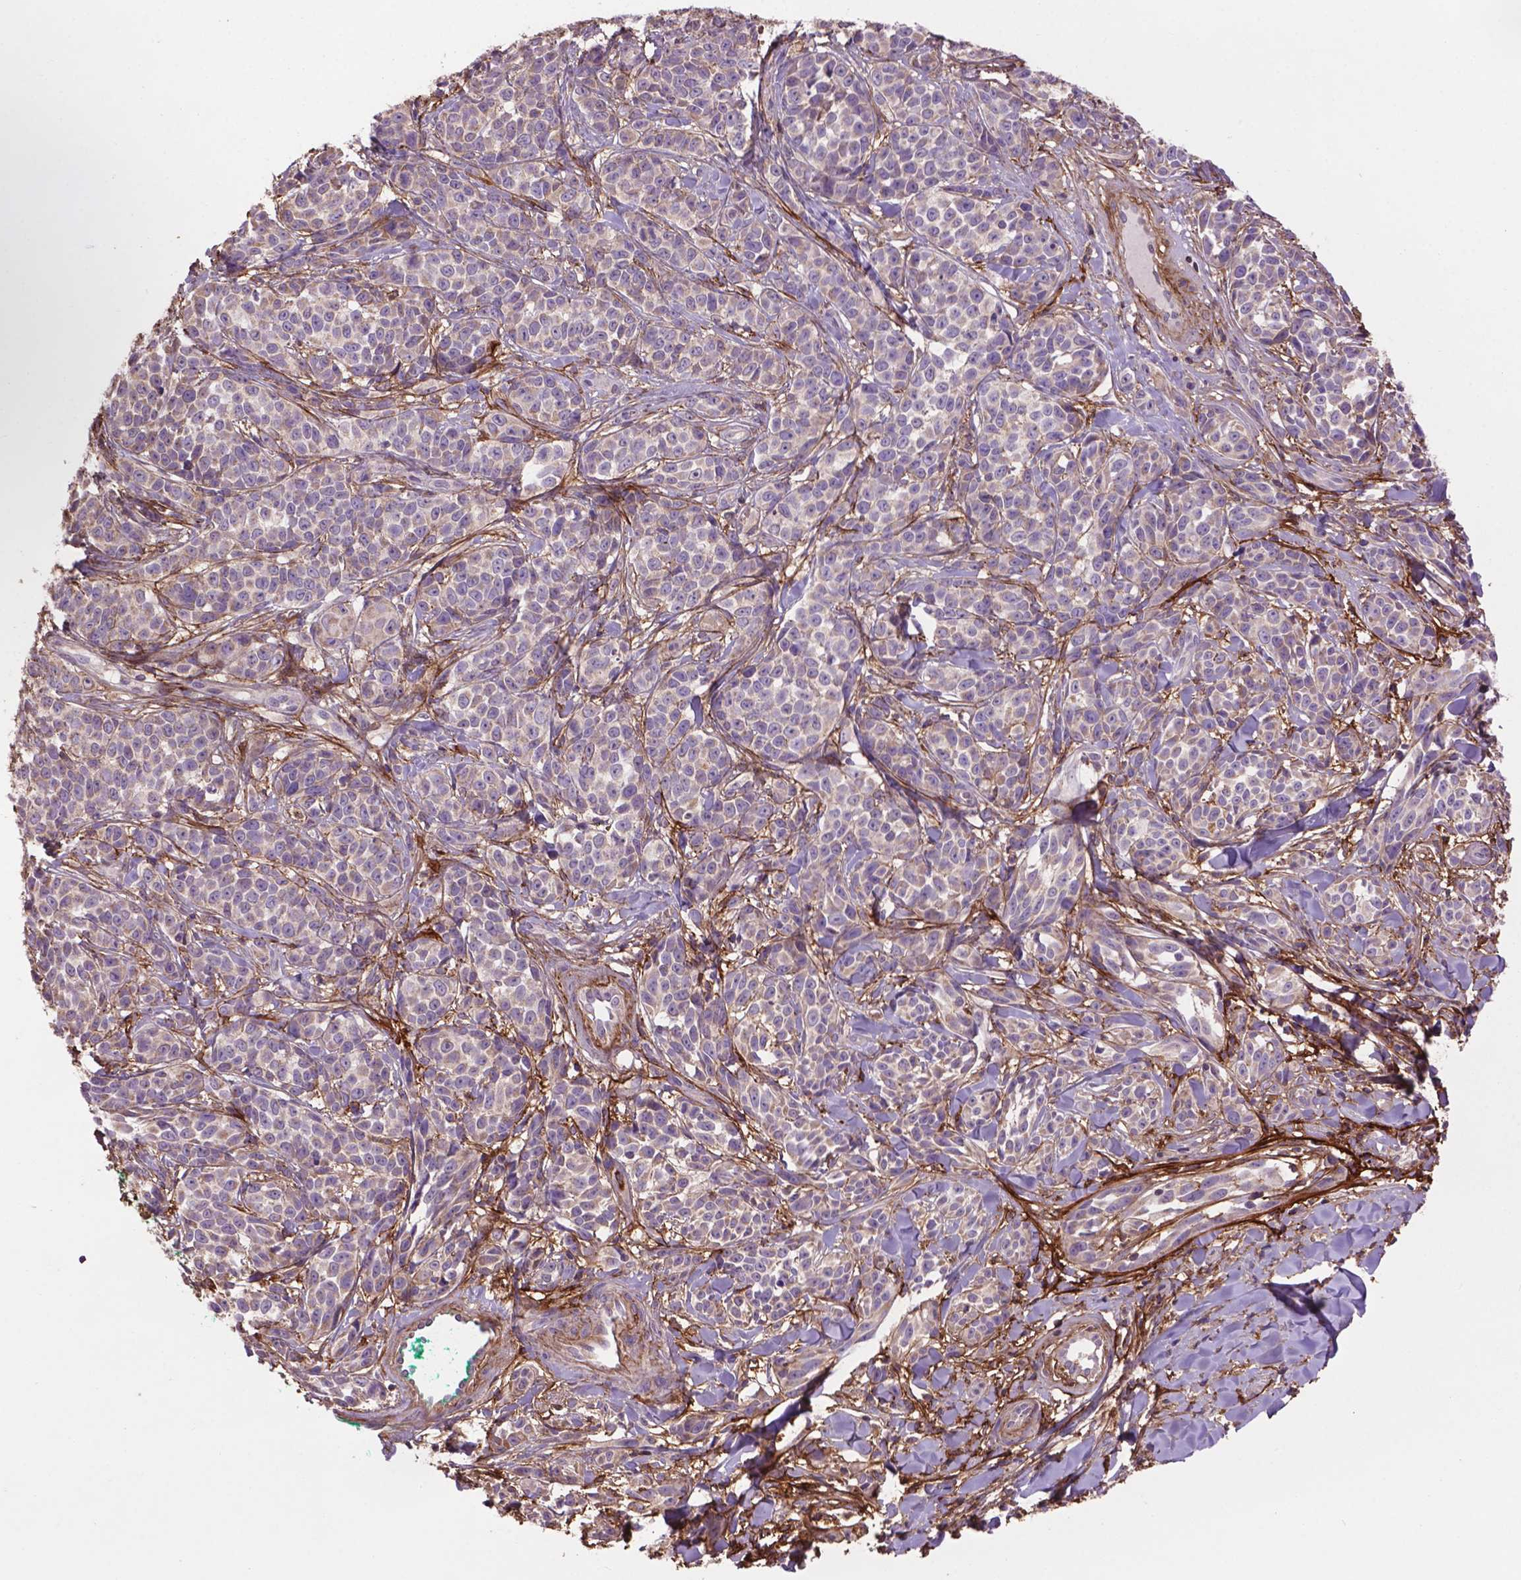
{"staining": {"intensity": "weak", "quantity": "<25%", "location": "cytoplasmic/membranous"}, "tissue": "melanoma", "cell_type": "Tumor cells", "image_type": "cancer", "snomed": [{"axis": "morphology", "description": "Malignant melanoma, NOS"}, {"axis": "topography", "description": "Skin"}], "caption": "Tumor cells show no significant protein positivity in malignant melanoma.", "gene": "LRRC3C", "patient": {"sex": "female", "age": 88}}